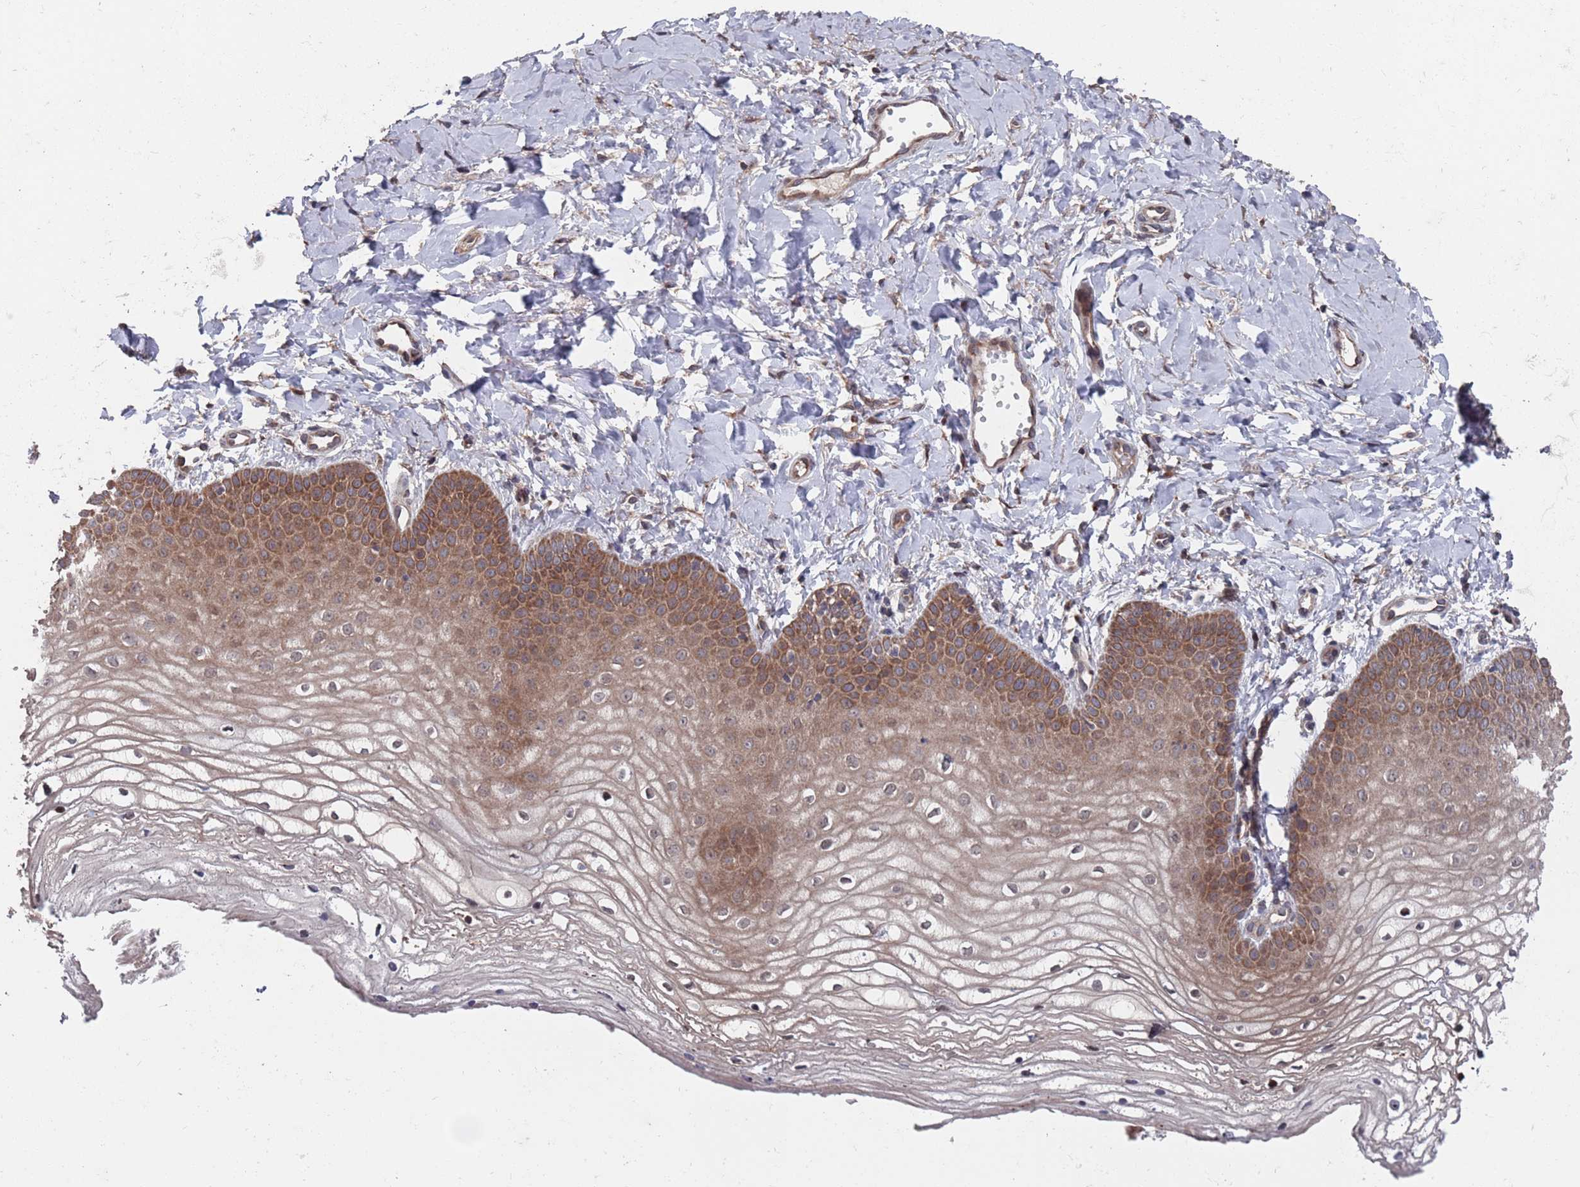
{"staining": {"intensity": "moderate", "quantity": ">75%", "location": "cytoplasmic/membranous"}, "tissue": "vagina", "cell_type": "Squamous epithelial cells", "image_type": "normal", "snomed": [{"axis": "morphology", "description": "Normal tissue, NOS"}, {"axis": "topography", "description": "Vagina"}], "caption": "Benign vagina was stained to show a protein in brown. There is medium levels of moderate cytoplasmic/membranous expression in about >75% of squamous epithelial cells. (DAB (3,3'-diaminobenzidine) IHC with brightfield microscopy, high magnification).", "gene": "UNC45A", "patient": {"sex": "female", "age": 68}}